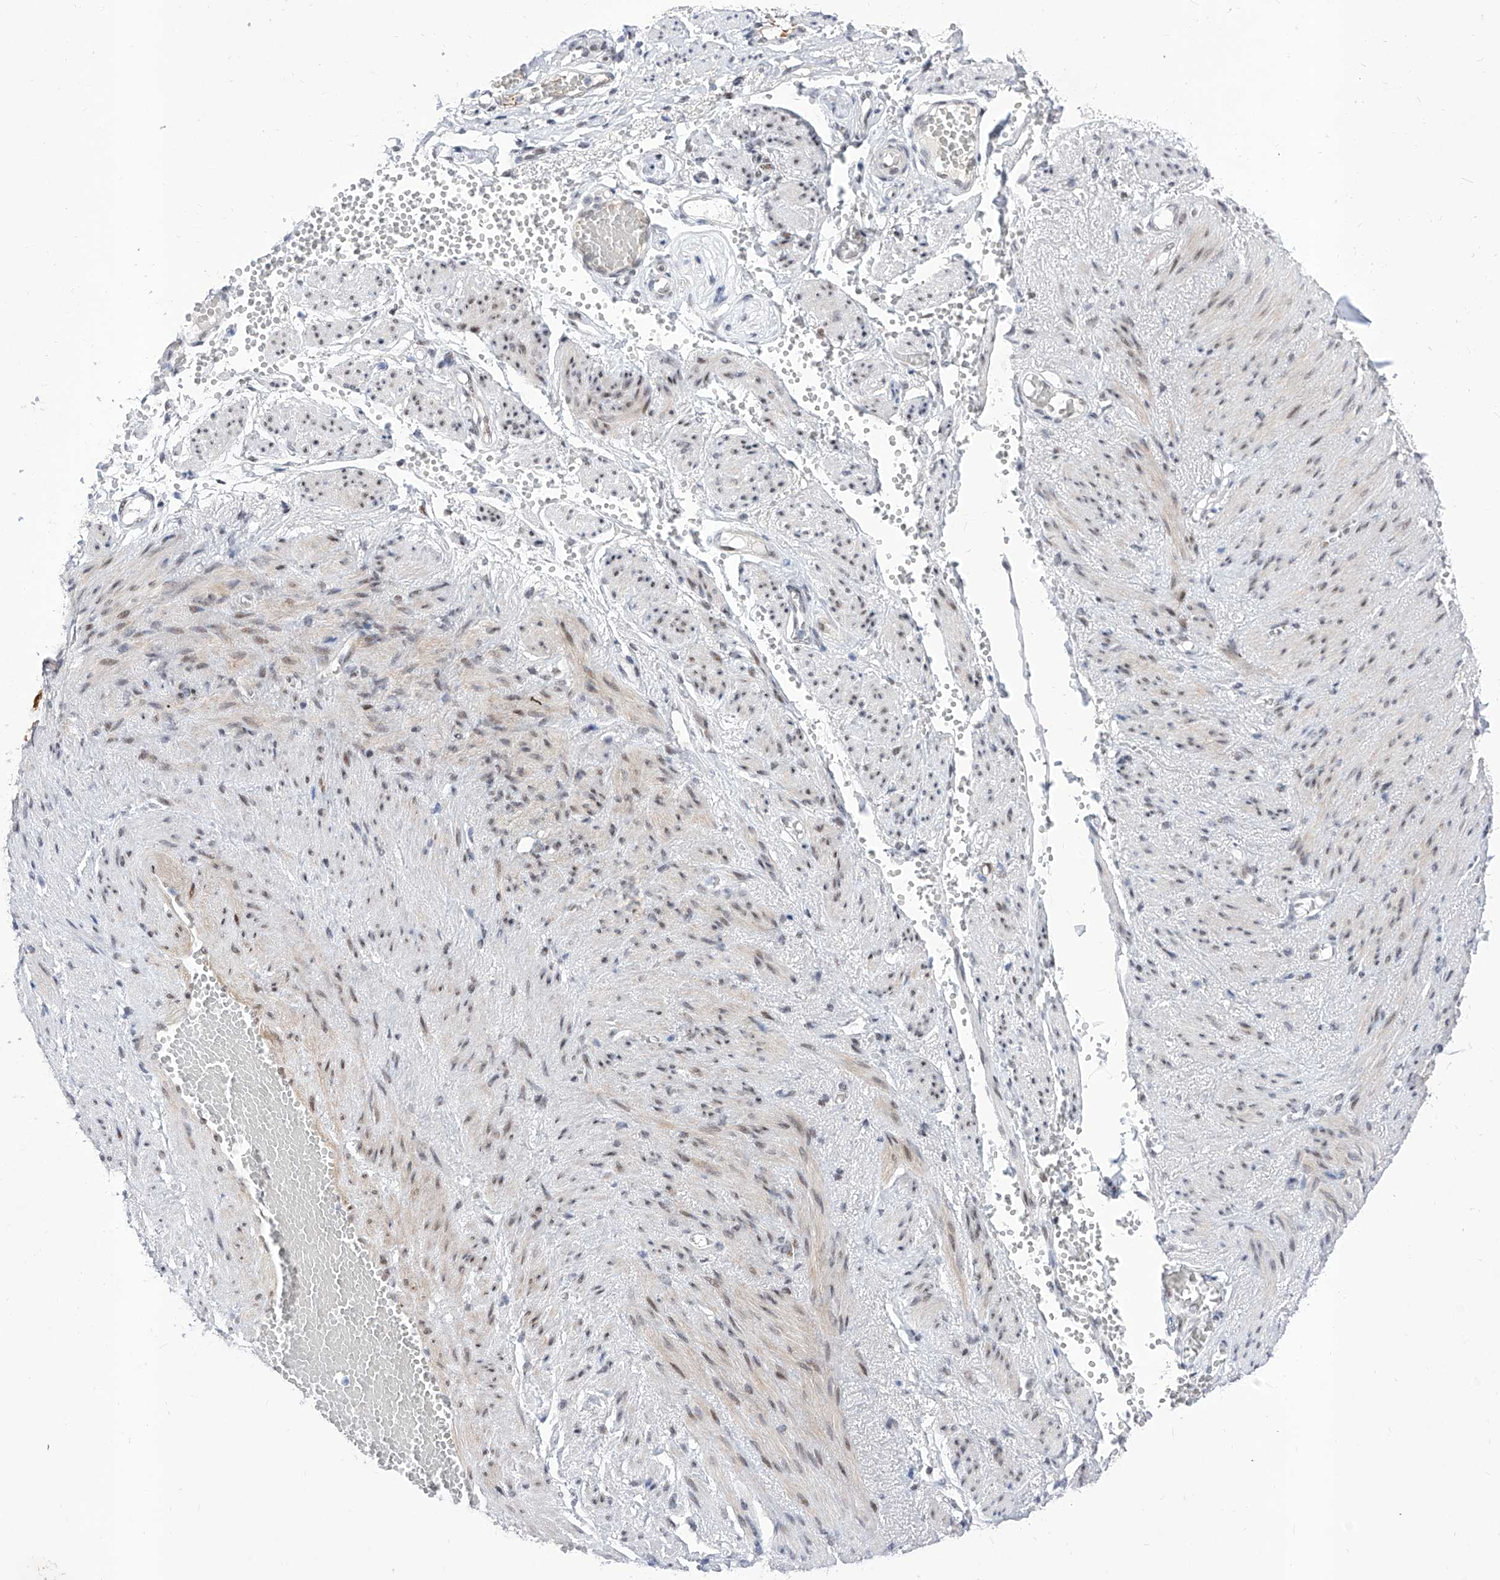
{"staining": {"intensity": "negative", "quantity": "none", "location": "none"}, "tissue": "adipose tissue", "cell_type": "Adipocytes", "image_type": "normal", "snomed": [{"axis": "morphology", "description": "Normal tissue, NOS"}, {"axis": "topography", "description": "Smooth muscle"}, {"axis": "topography", "description": "Peripheral nerve tissue"}], "caption": "Immunohistochemistry of normal adipose tissue displays no staining in adipocytes.", "gene": "ATN1", "patient": {"sex": "female", "age": 39}}